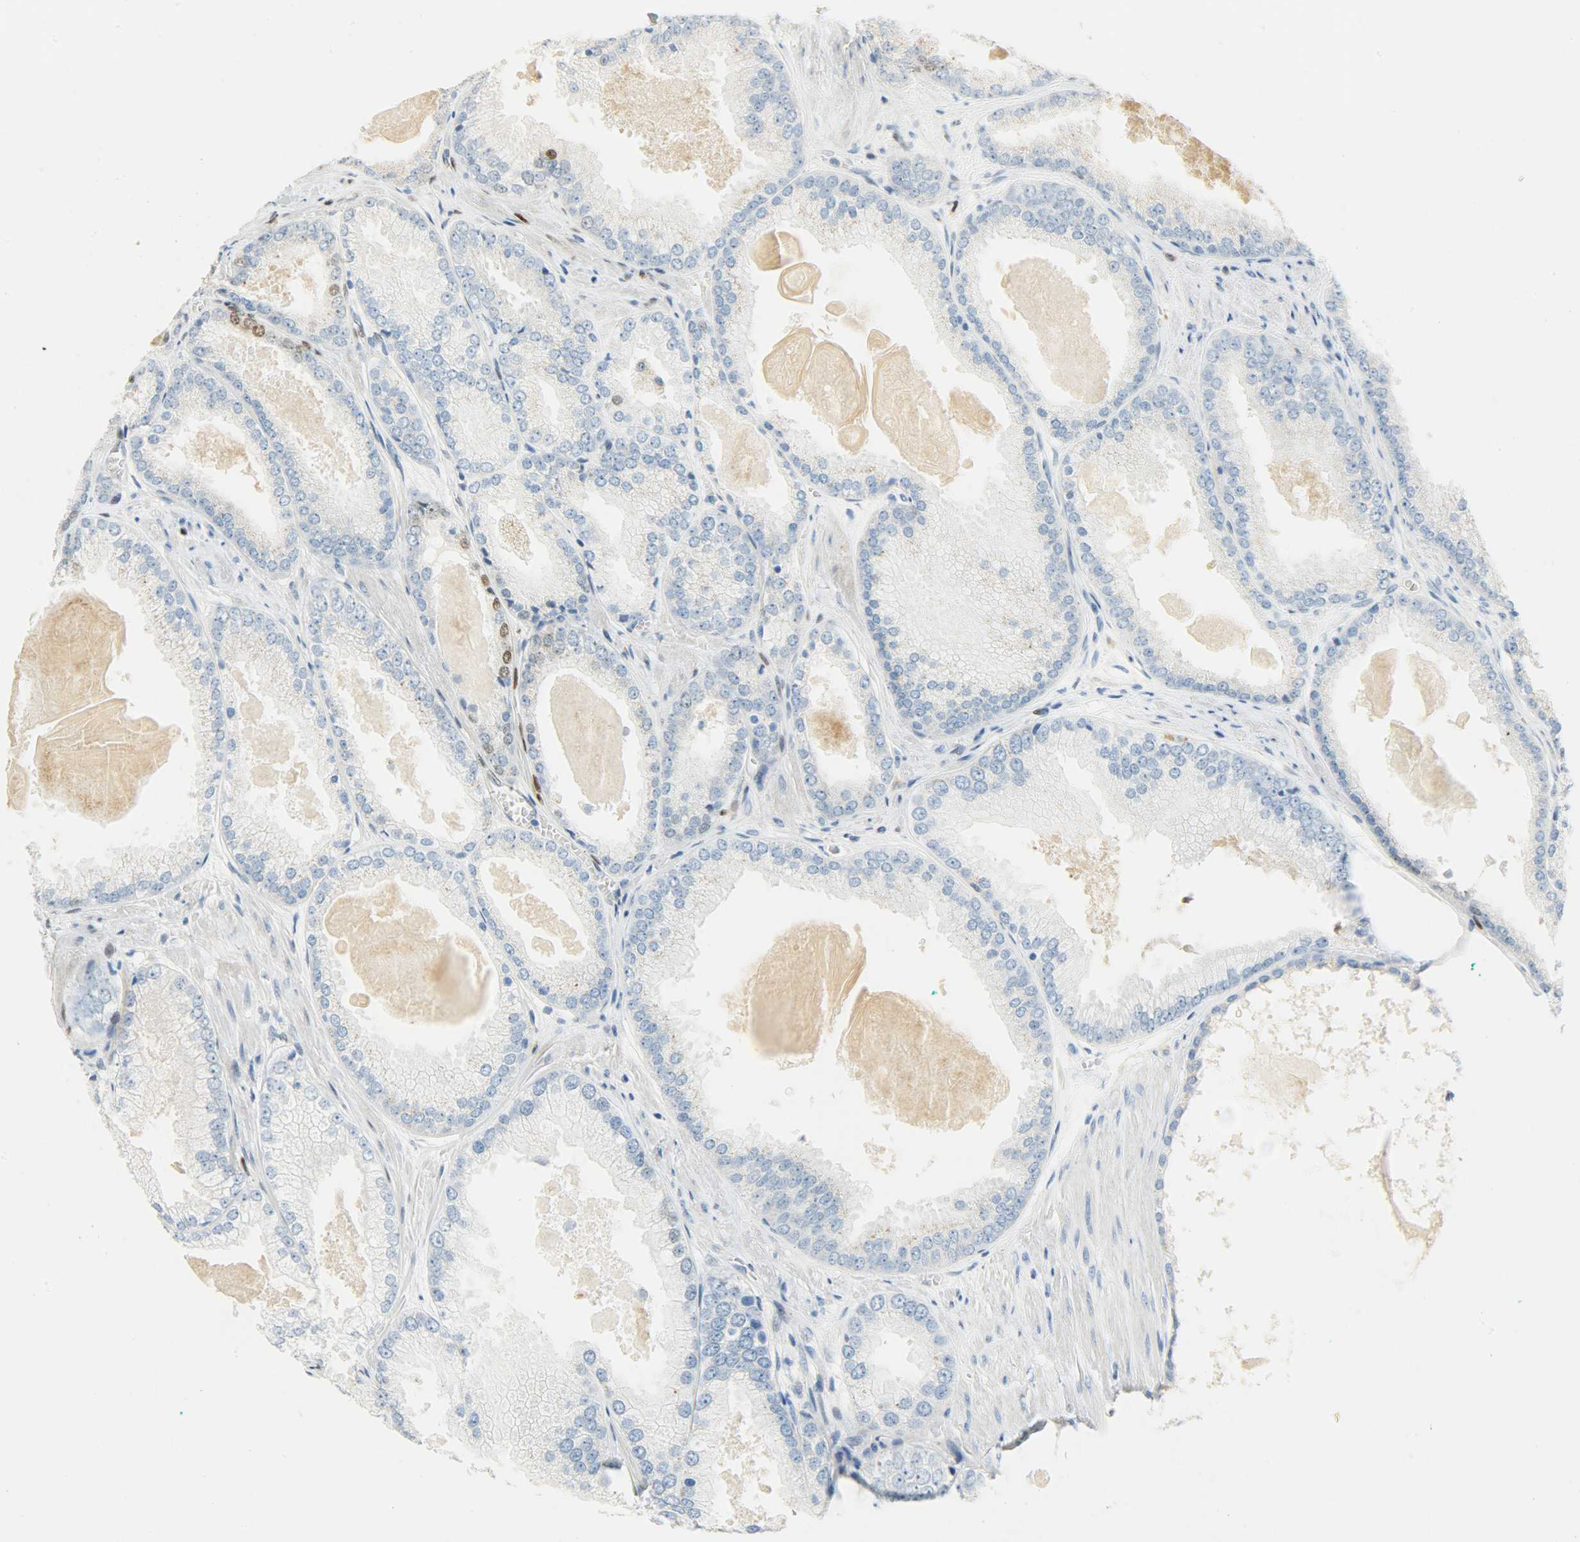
{"staining": {"intensity": "weak", "quantity": "<25%", "location": "nuclear"}, "tissue": "prostate cancer", "cell_type": "Tumor cells", "image_type": "cancer", "snomed": [{"axis": "morphology", "description": "Adenocarcinoma, High grade"}, {"axis": "topography", "description": "Prostate"}], "caption": "Immunohistochemical staining of human prostate adenocarcinoma (high-grade) displays no significant expression in tumor cells.", "gene": "JUNB", "patient": {"sex": "male", "age": 61}}